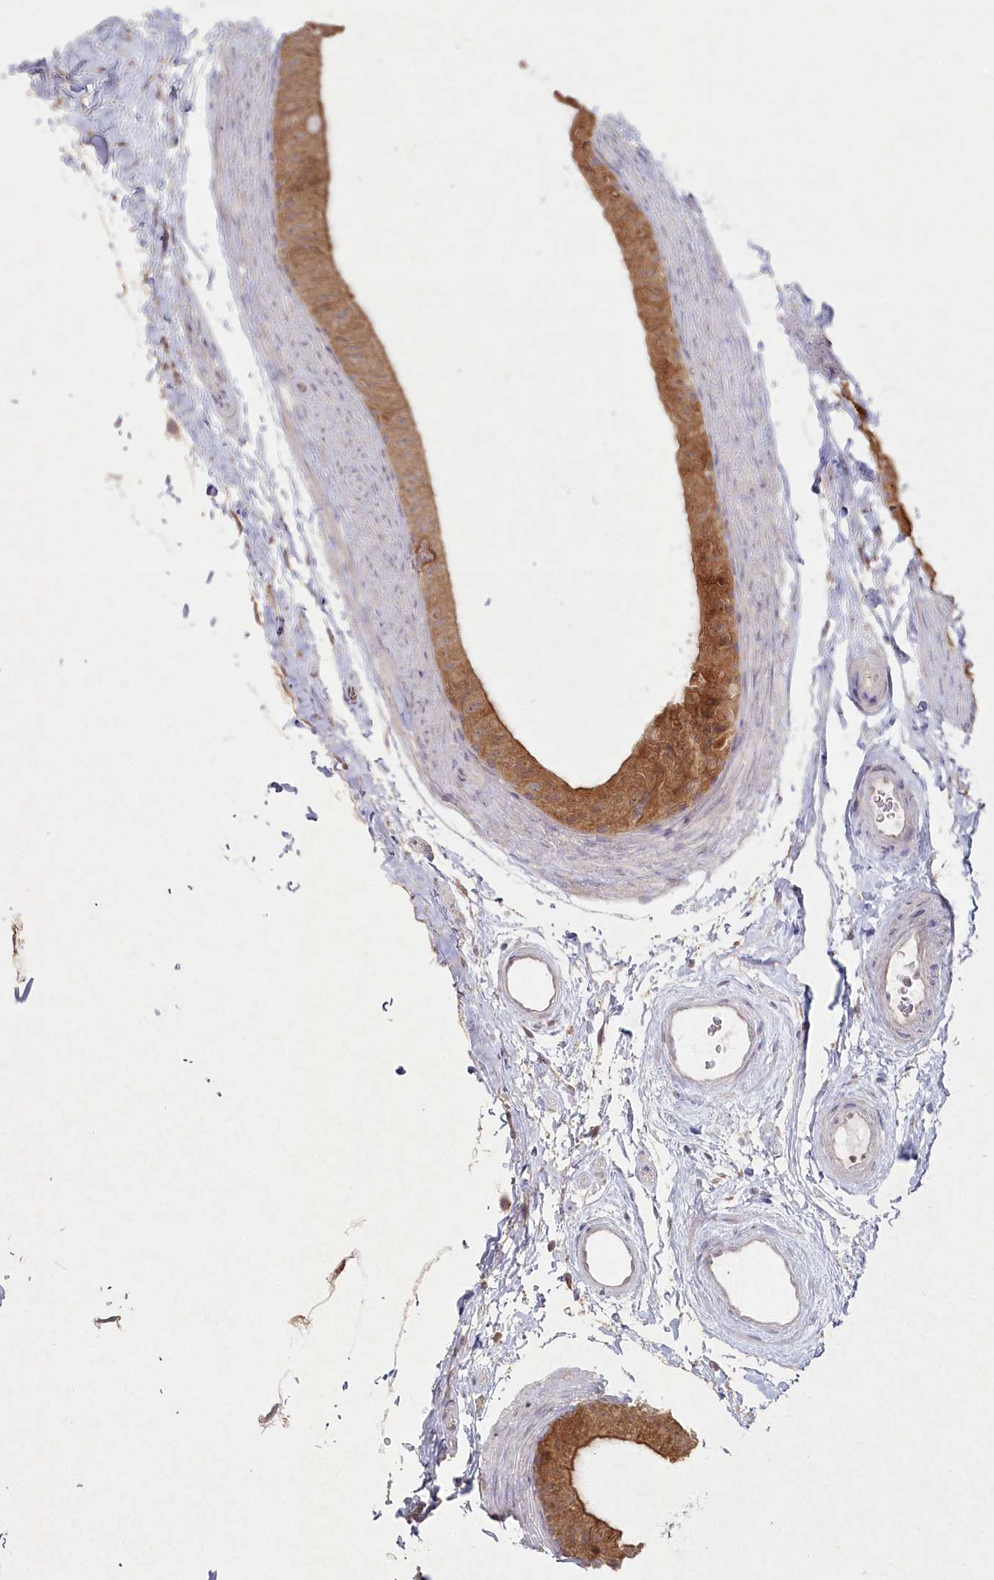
{"staining": {"intensity": "moderate", "quantity": ">75%", "location": "cytoplasmic/membranous"}, "tissue": "epididymis", "cell_type": "Glandular cells", "image_type": "normal", "snomed": [{"axis": "morphology", "description": "Normal tissue, NOS"}, {"axis": "topography", "description": "Epididymis"}], "caption": "Immunohistochemistry (IHC) histopathology image of benign epididymis: human epididymis stained using IHC displays medium levels of moderate protein expression localized specifically in the cytoplasmic/membranous of glandular cells, appearing as a cytoplasmic/membranous brown color.", "gene": "TGFBRAP1", "patient": {"sex": "male", "age": 49}}